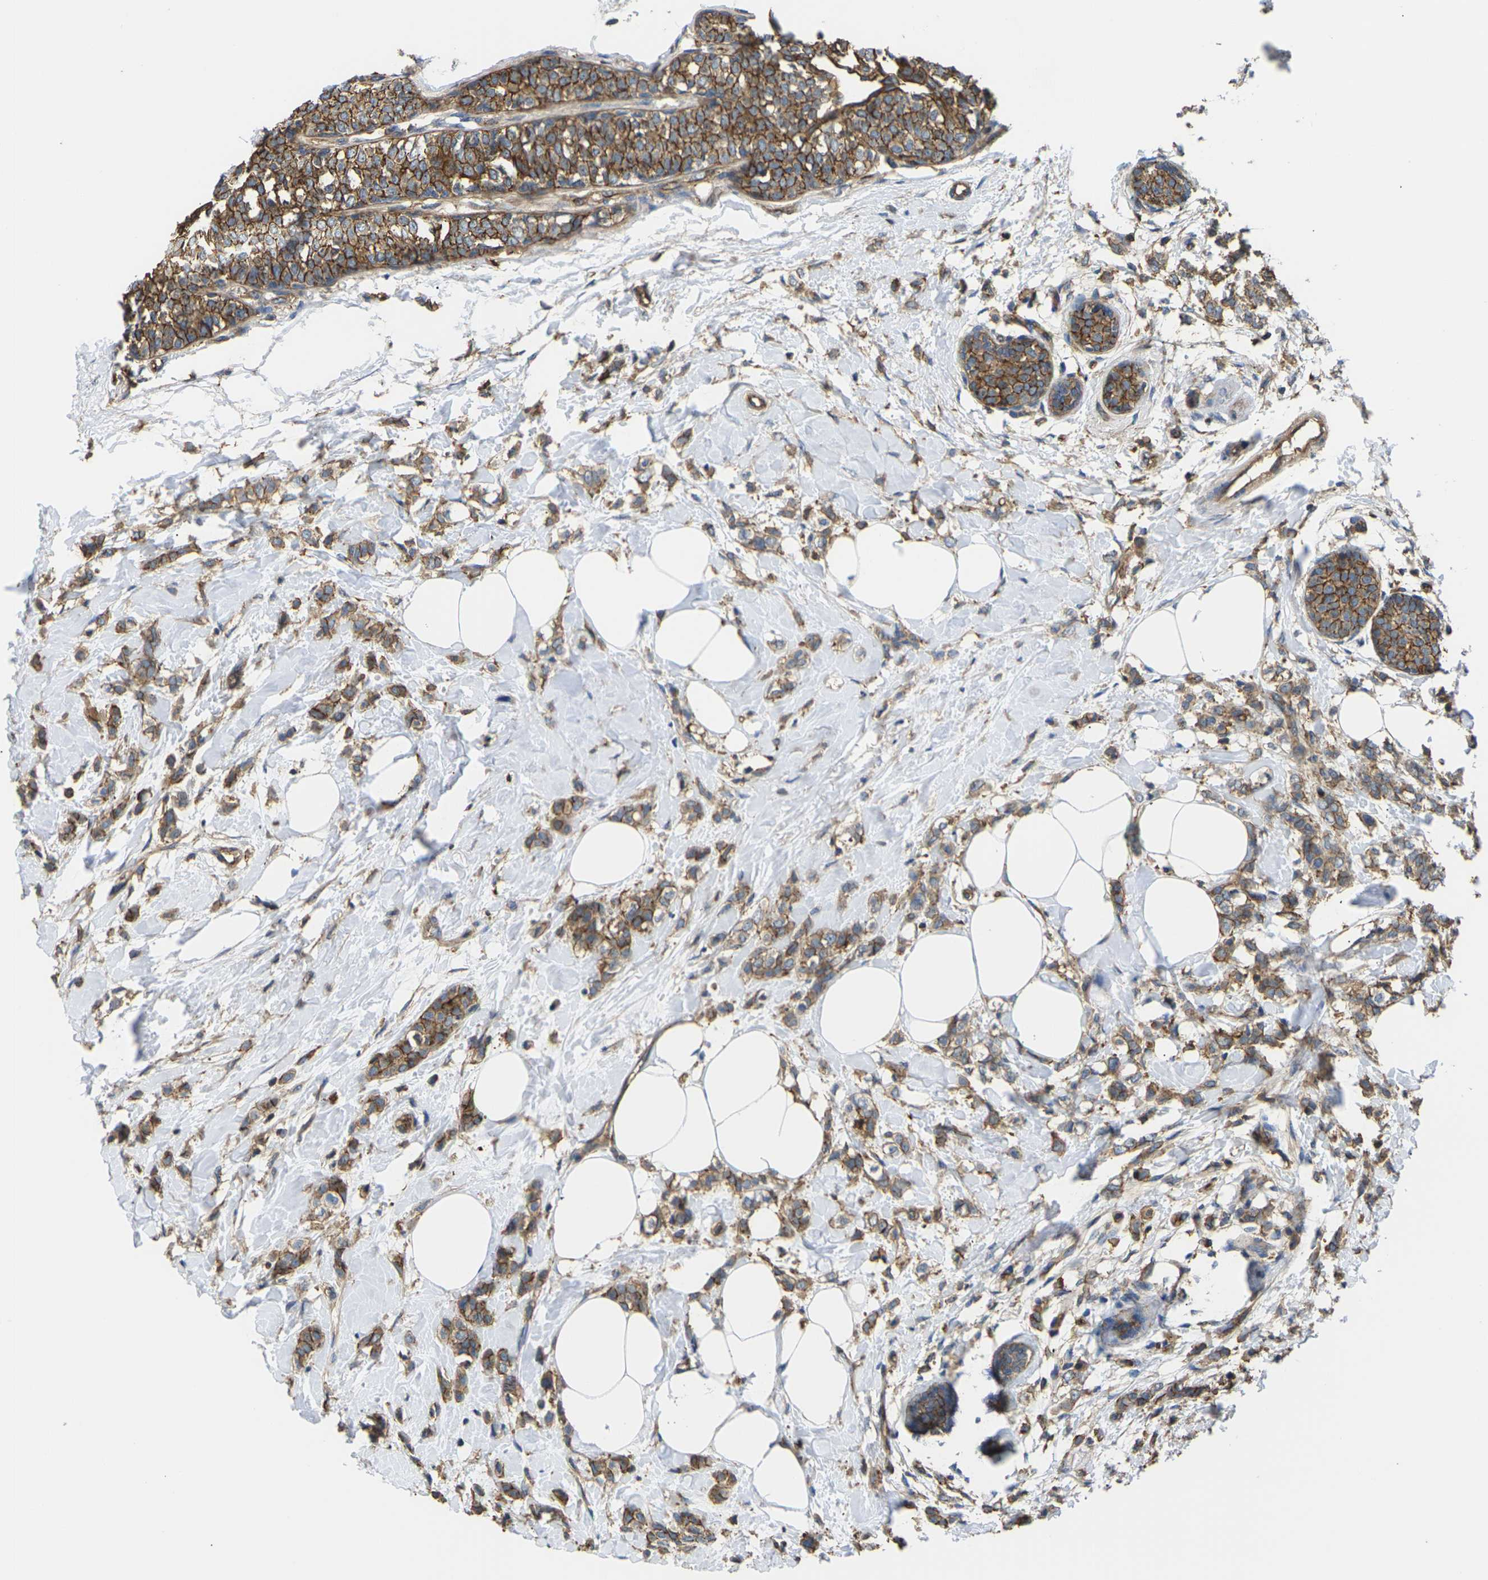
{"staining": {"intensity": "moderate", "quantity": ">75%", "location": "cytoplasmic/membranous"}, "tissue": "breast cancer", "cell_type": "Tumor cells", "image_type": "cancer", "snomed": [{"axis": "morphology", "description": "Lobular carcinoma, in situ"}, {"axis": "morphology", "description": "Lobular carcinoma"}, {"axis": "topography", "description": "Breast"}], "caption": "This is a photomicrograph of immunohistochemistry (IHC) staining of breast cancer, which shows moderate staining in the cytoplasmic/membranous of tumor cells.", "gene": "IQGAP1", "patient": {"sex": "female", "age": 41}}